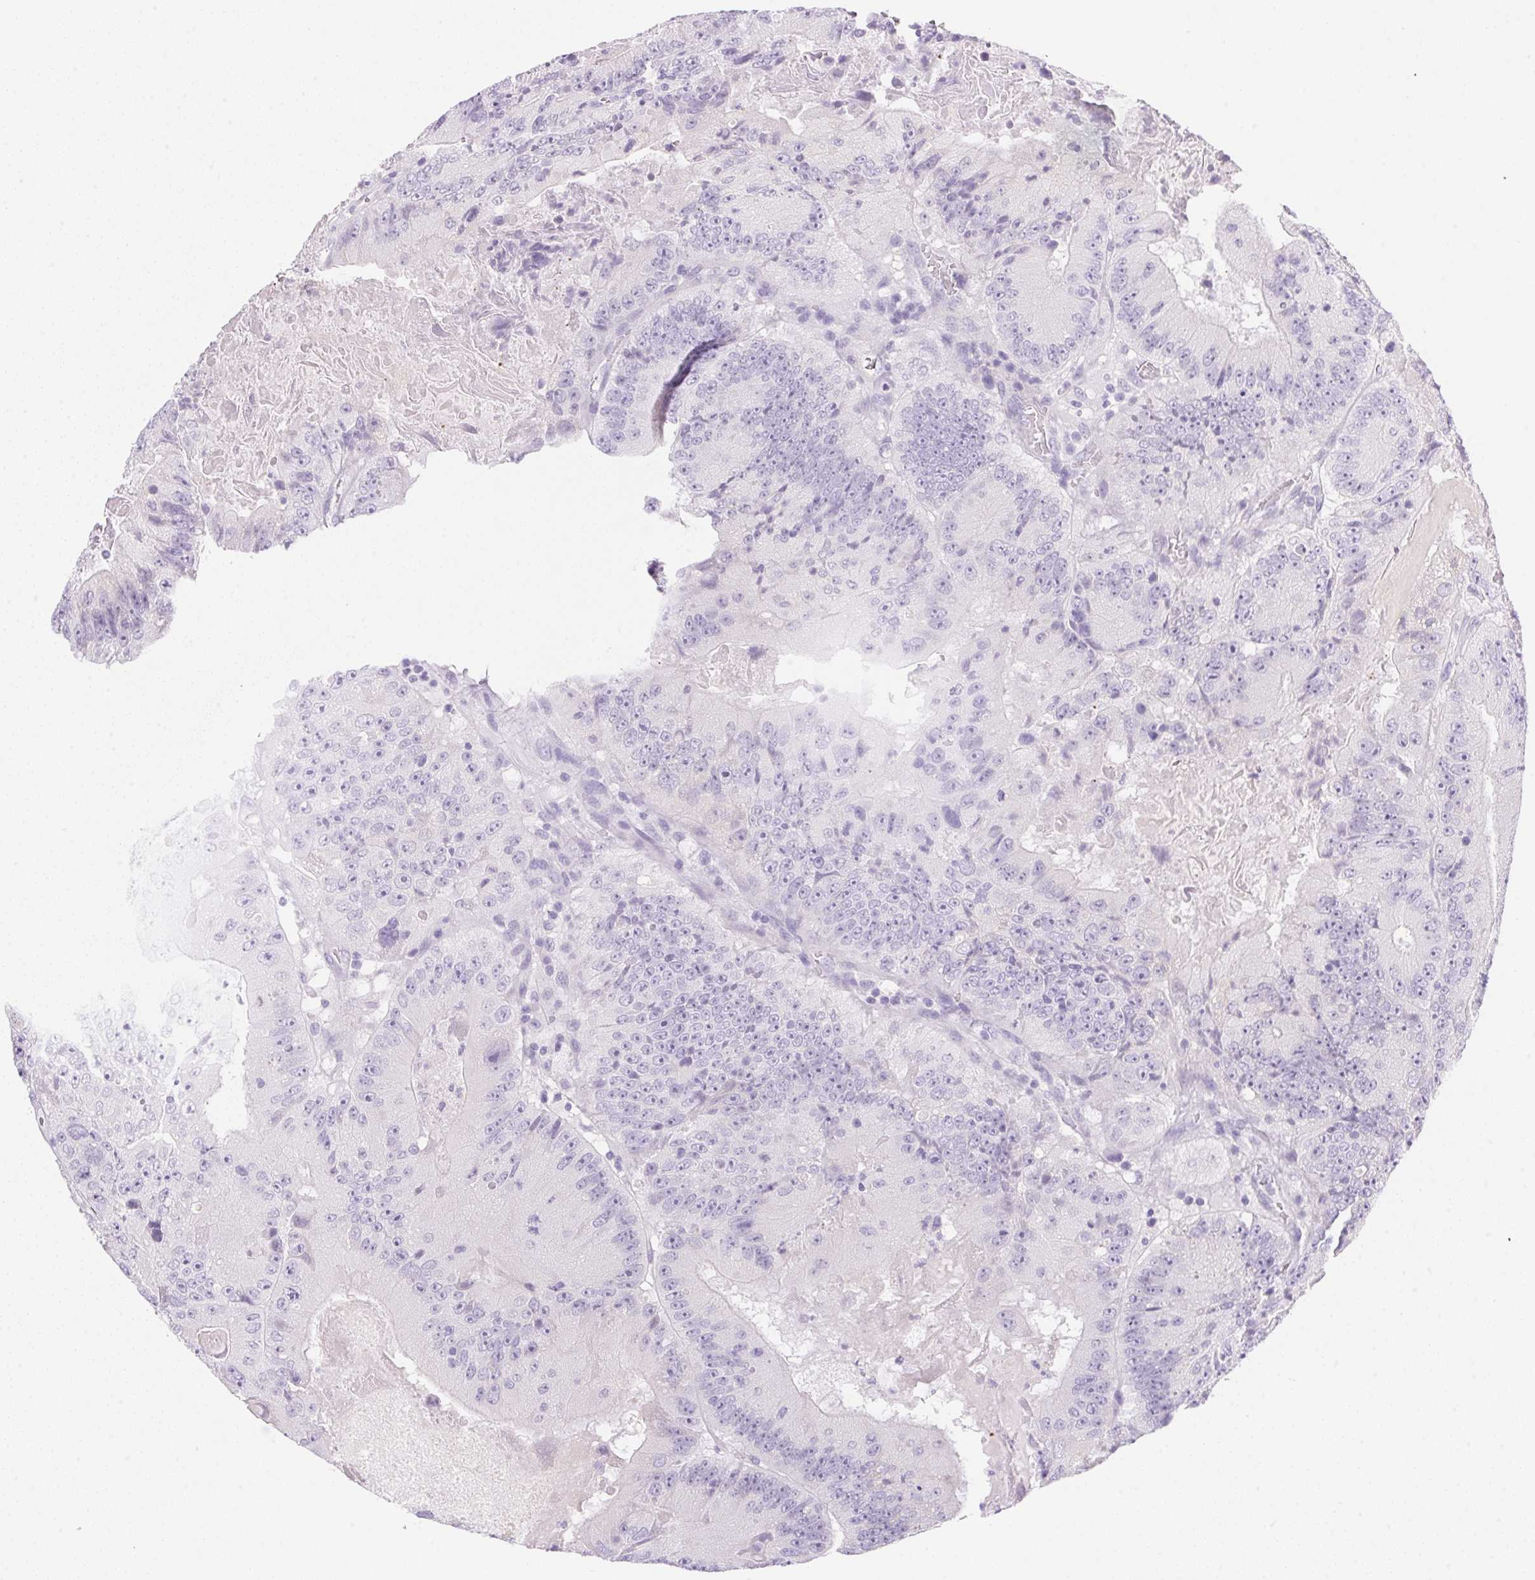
{"staining": {"intensity": "negative", "quantity": "none", "location": "none"}, "tissue": "colorectal cancer", "cell_type": "Tumor cells", "image_type": "cancer", "snomed": [{"axis": "morphology", "description": "Adenocarcinoma, NOS"}, {"axis": "topography", "description": "Colon"}], "caption": "Adenocarcinoma (colorectal) was stained to show a protein in brown. There is no significant staining in tumor cells.", "gene": "DHCR24", "patient": {"sex": "female", "age": 86}}